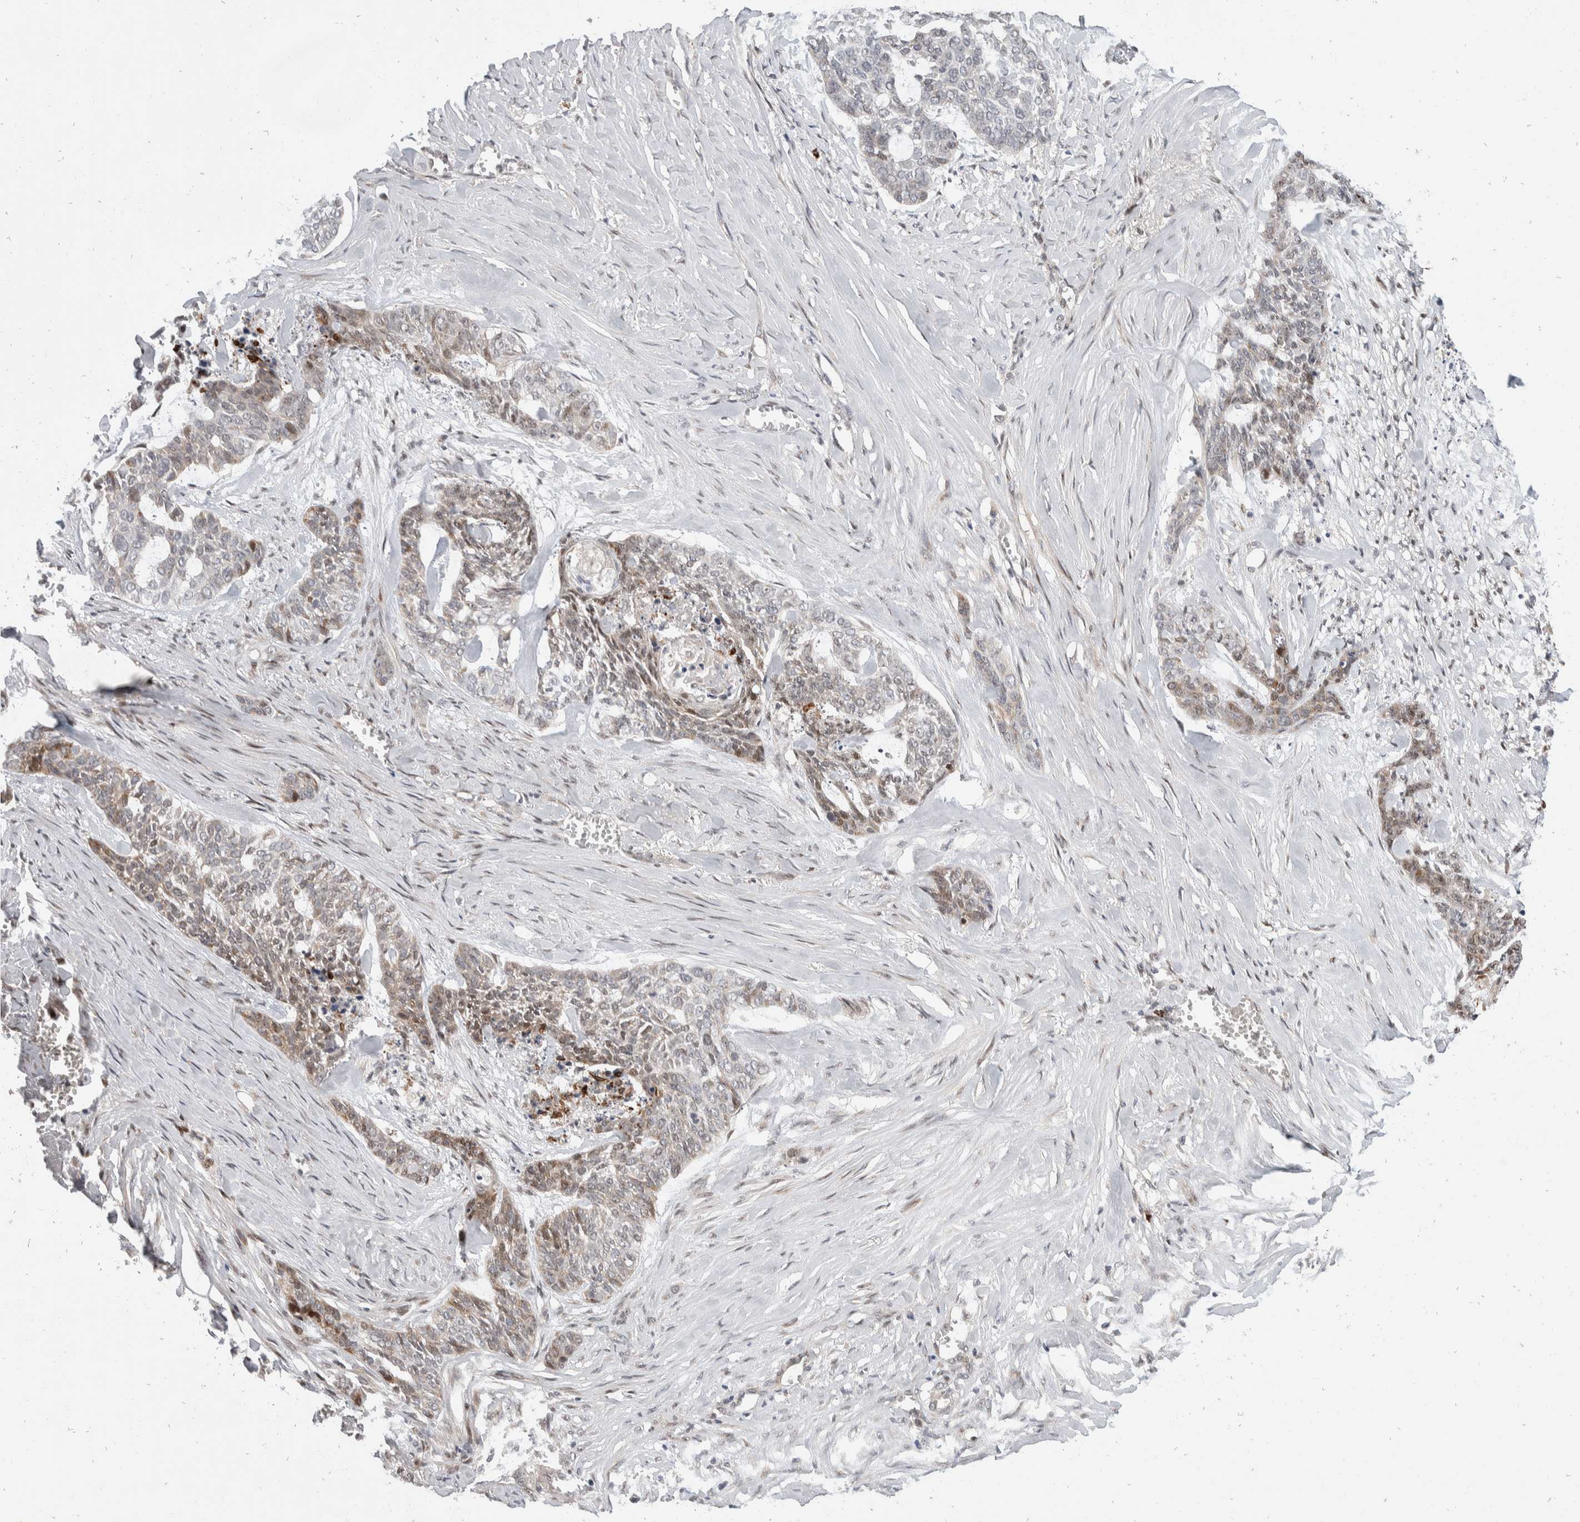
{"staining": {"intensity": "weak", "quantity": "25%-75%", "location": "cytoplasmic/membranous,nuclear"}, "tissue": "skin cancer", "cell_type": "Tumor cells", "image_type": "cancer", "snomed": [{"axis": "morphology", "description": "Basal cell carcinoma"}, {"axis": "topography", "description": "Skin"}], "caption": "Tumor cells reveal weak cytoplasmic/membranous and nuclear positivity in about 25%-75% of cells in skin cancer (basal cell carcinoma). (DAB IHC with brightfield microscopy, high magnification).", "gene": "ZNF703", "patient": {"sex": "female", "age": 64}}